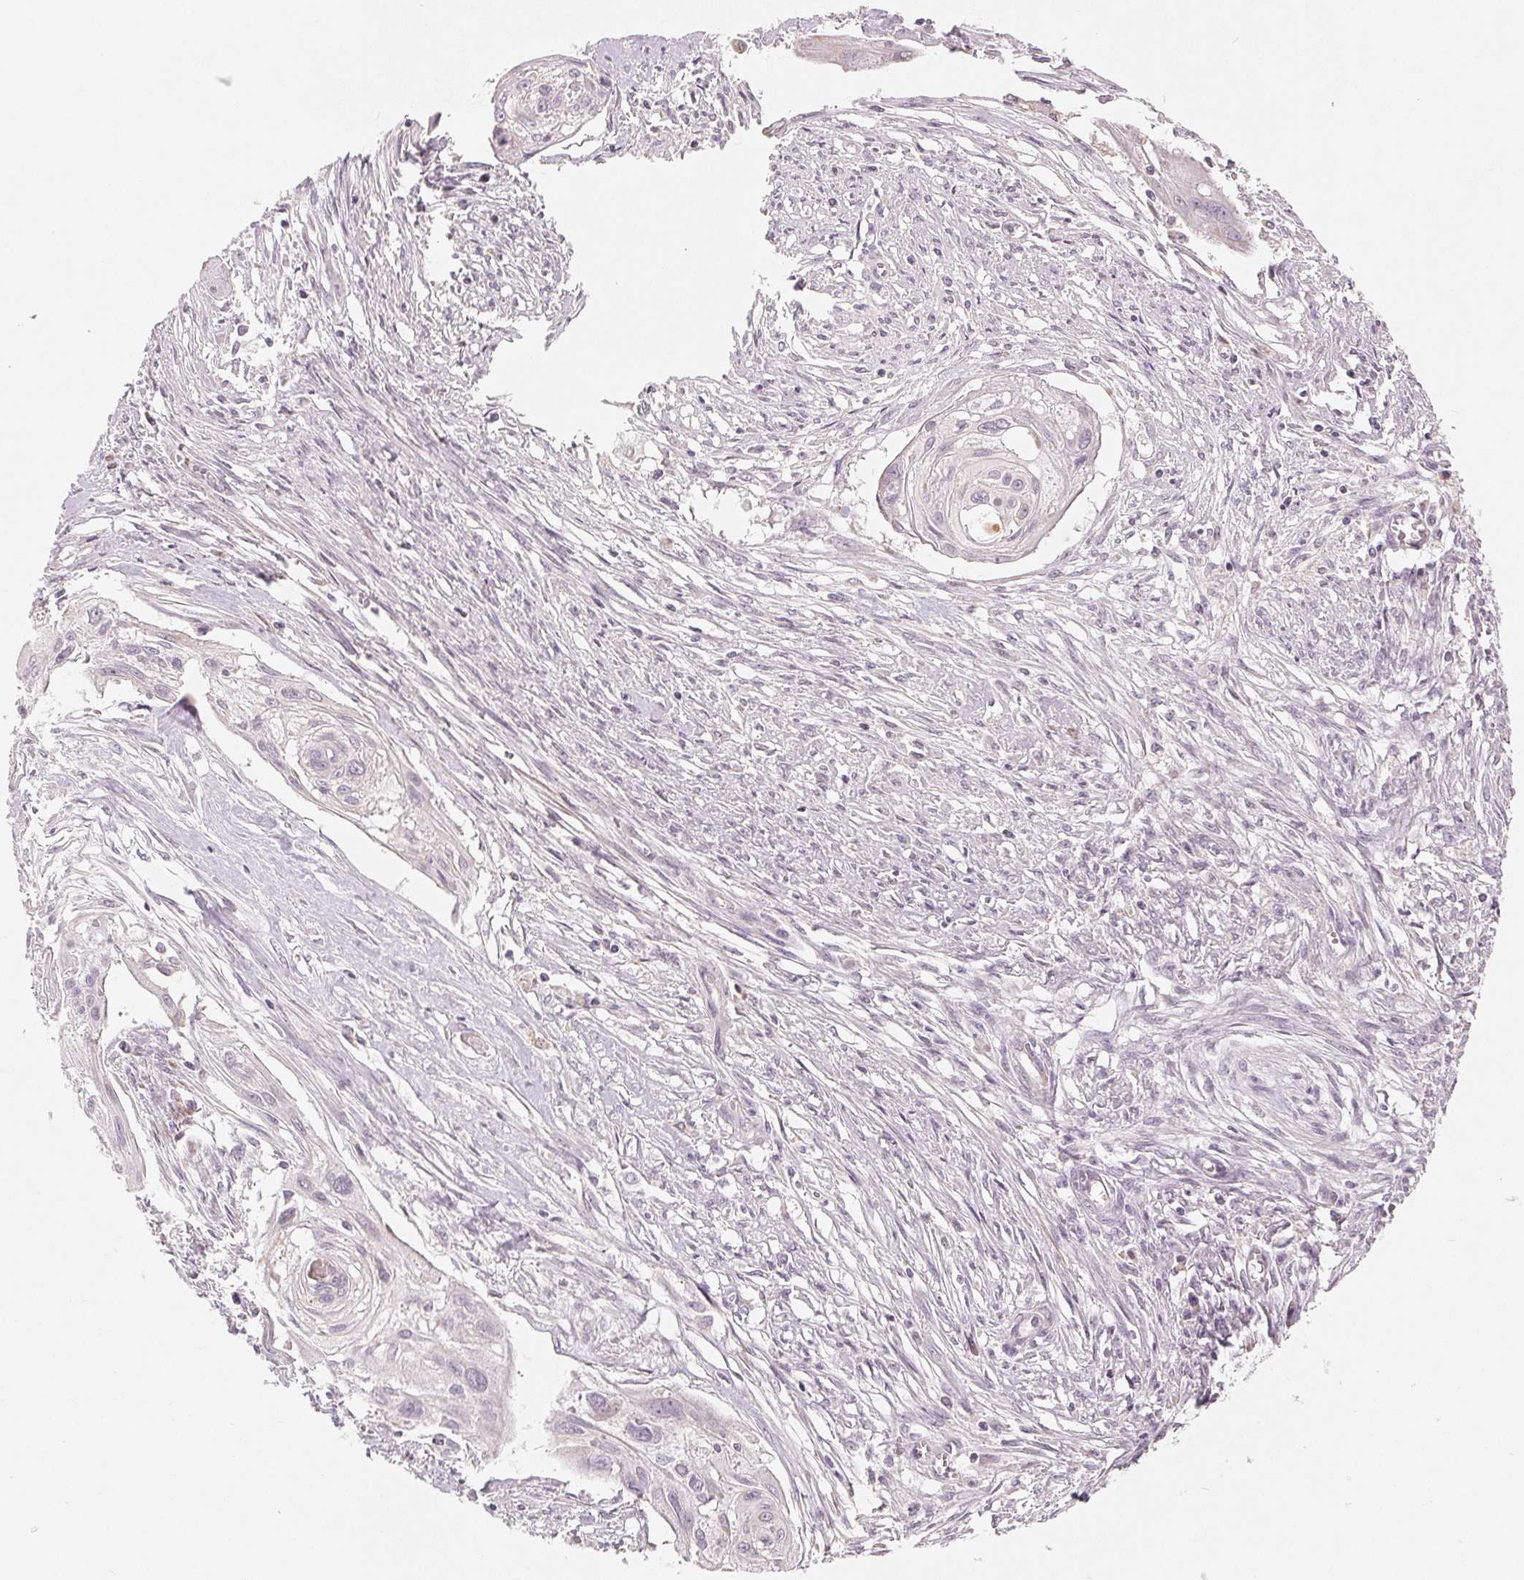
{"staining": {"intensity": "negative", "quantity": "none", "location": "none"}, "tissue": "cervical cancer", "cell_type": "Tumor cells", "image_type": "cancer", "snomed": [{"axis": "morphology", "description": "Squamous cell carcinoma, NOS"}, {"axis": "topography", "description": "Cervix"}], "caption": "High magnification brightfield microscopy of cervical squamous cell carcinoma stained with DAB (brown) and counterstained with hematoxylin (blue): tumor cells show no significant expression.", "gene": "GHITM", "patient": {"sex": "female", "age": 49}}